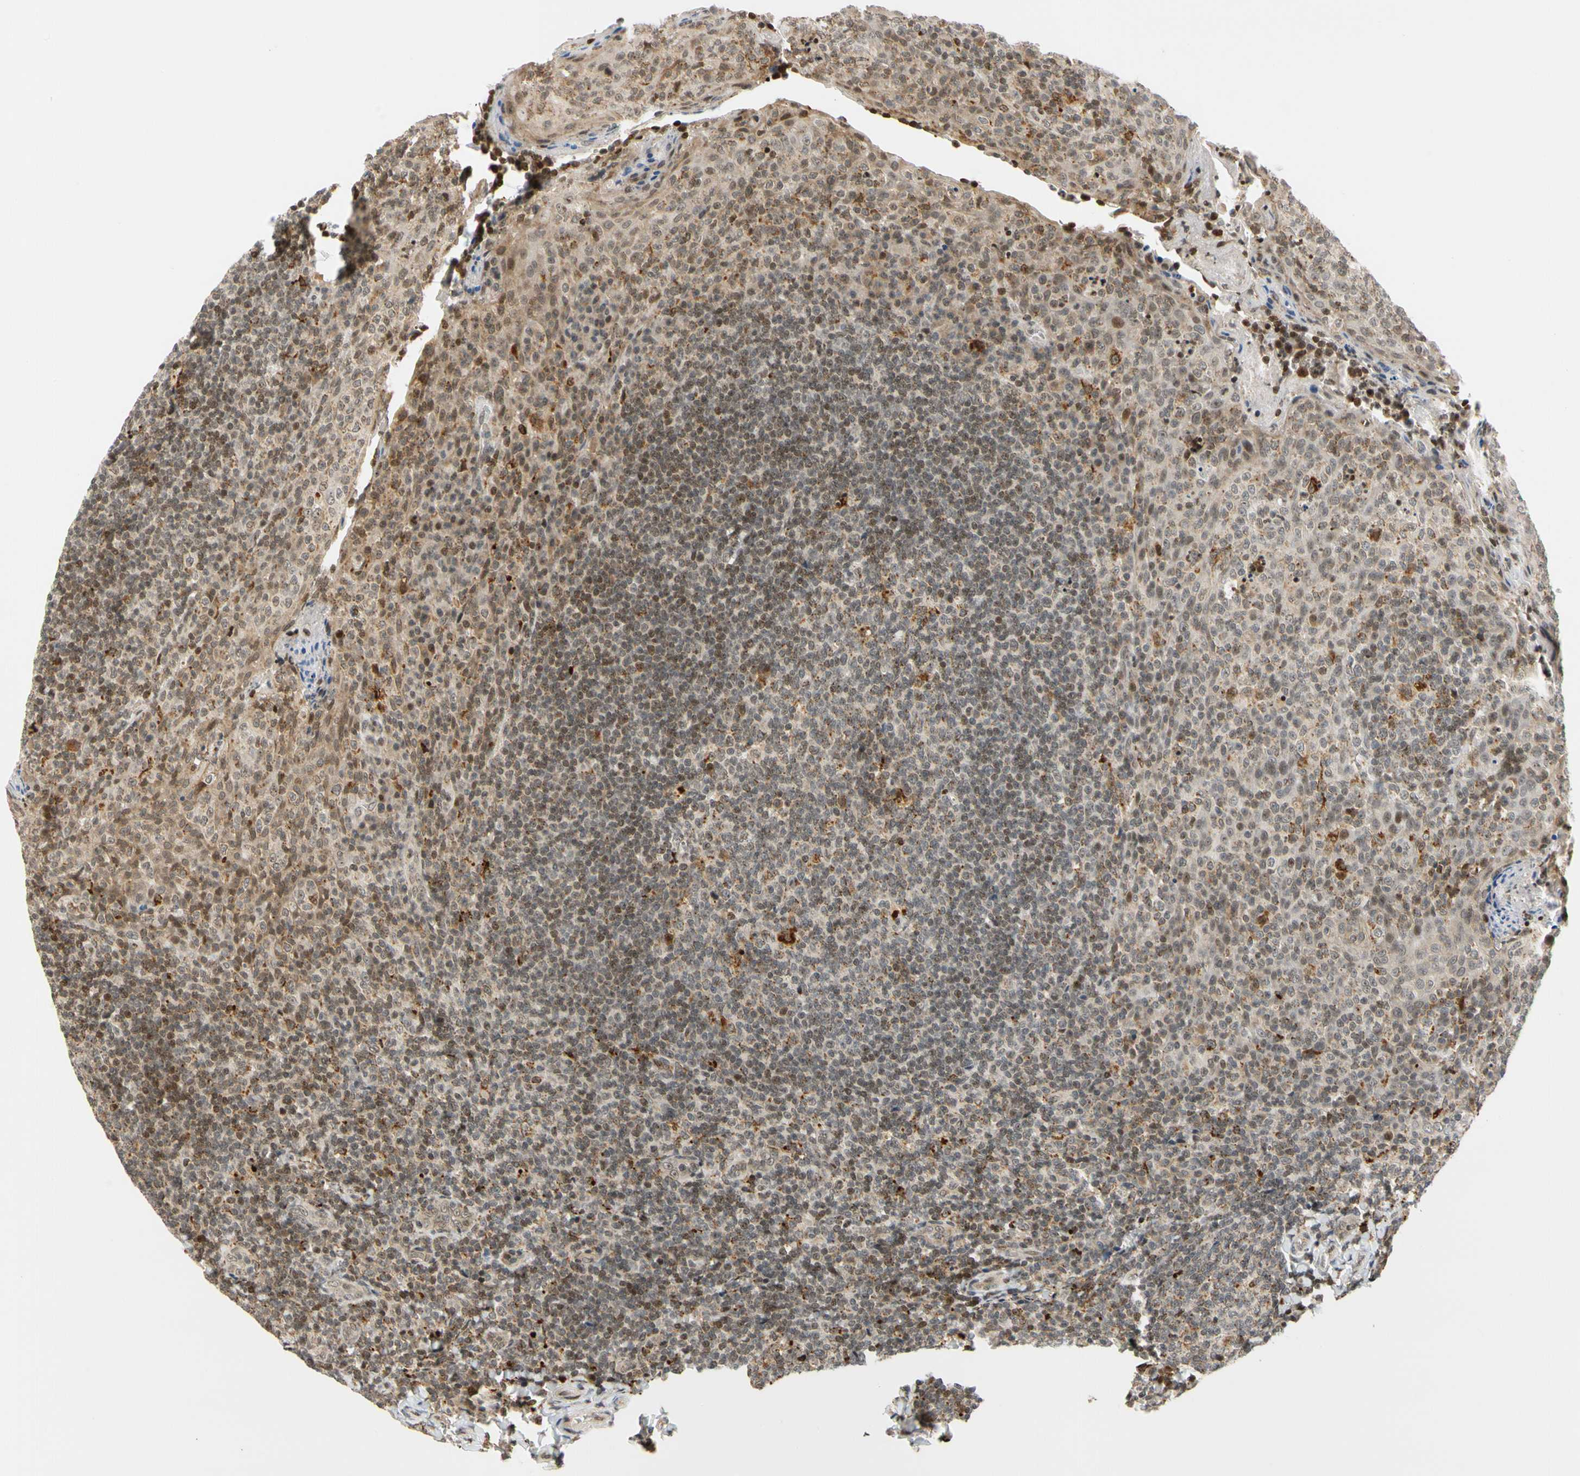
{"staining": {"intensity": "weak", "quantity": "25%-75%", "location": "nuclear"}, "tissue": "tonsil", "cell_type": "Germinal center cells", "image_type": "normal", "snomed": [{"axis": "morphology", "description": "Normal tissue, NOS"}, {"axis": "topography", "description": "Tonsil"}], "caption": "This photomicrograph demonstrates IHC staining of normal human tonsil, with low weak nuclear staining in approximately 25%-75% of germinal center cells.", "gene": "CDK7", "patient": {"sex": "male", "age": 17}}